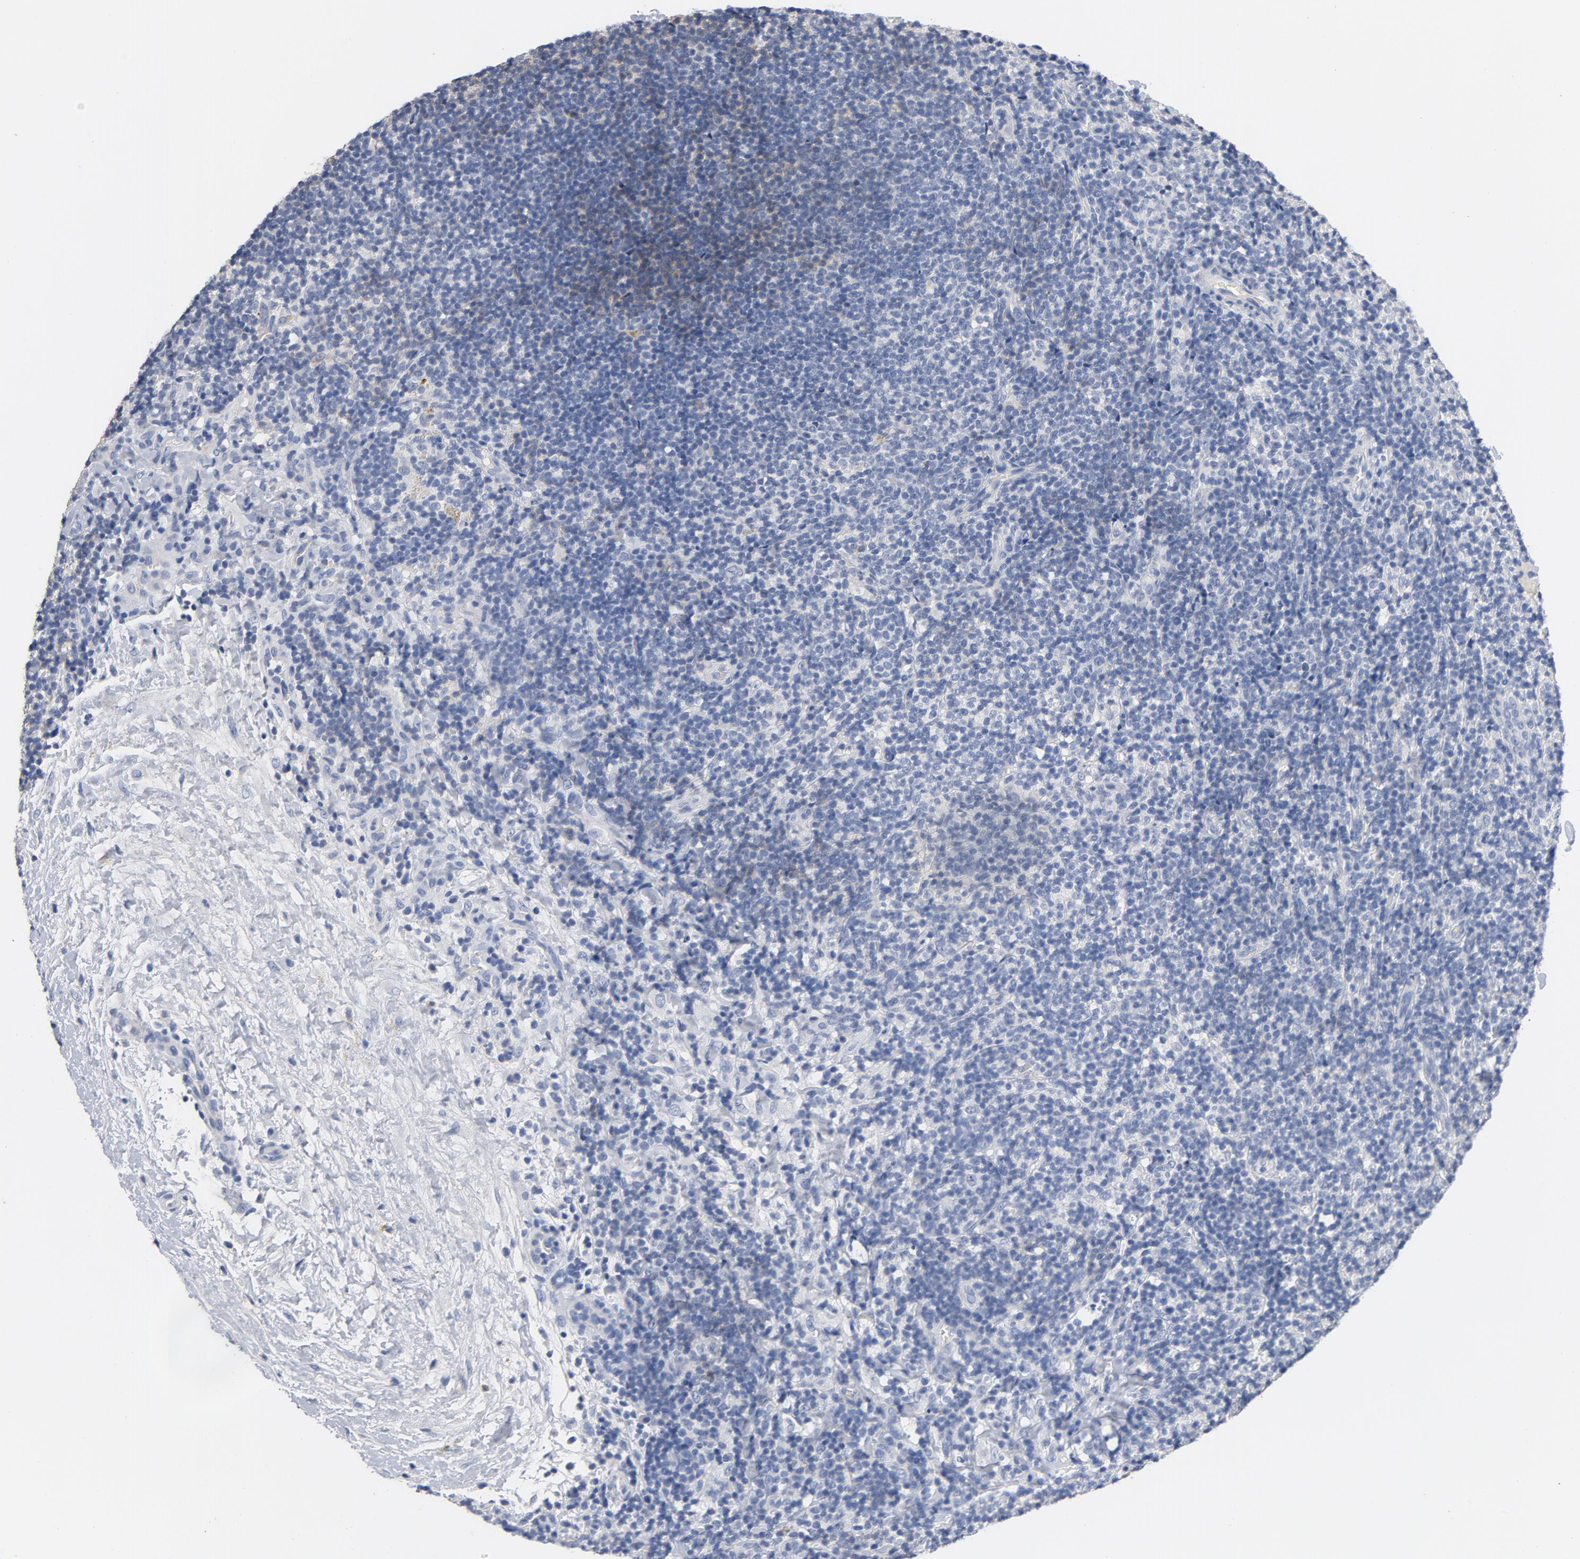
{"staining": {"intensity": "moderate", "quantity": "<25%", "location": "cytoplasmic/membranous"}, "tissue": "lymphoma", "cell_type": "Tumor cells", "image_type": "cancer", "snomed": [{"axis": "morphology", "description": "Malignant lymphoma, non-Hodgkin's type, Low grade"}, {"axis": "topography", "description": "Lymph node"}], "caption": "Malignant lymphoma, non-Hodgkin's type (low-grade) tissue displays moderate cytoplasmic/membranous staining in approximately <25% of tumor cells, visualized by immunohistochemistry.", "gene": "ZCCHC13", "patient": {"sex": "female", "age": 76}}